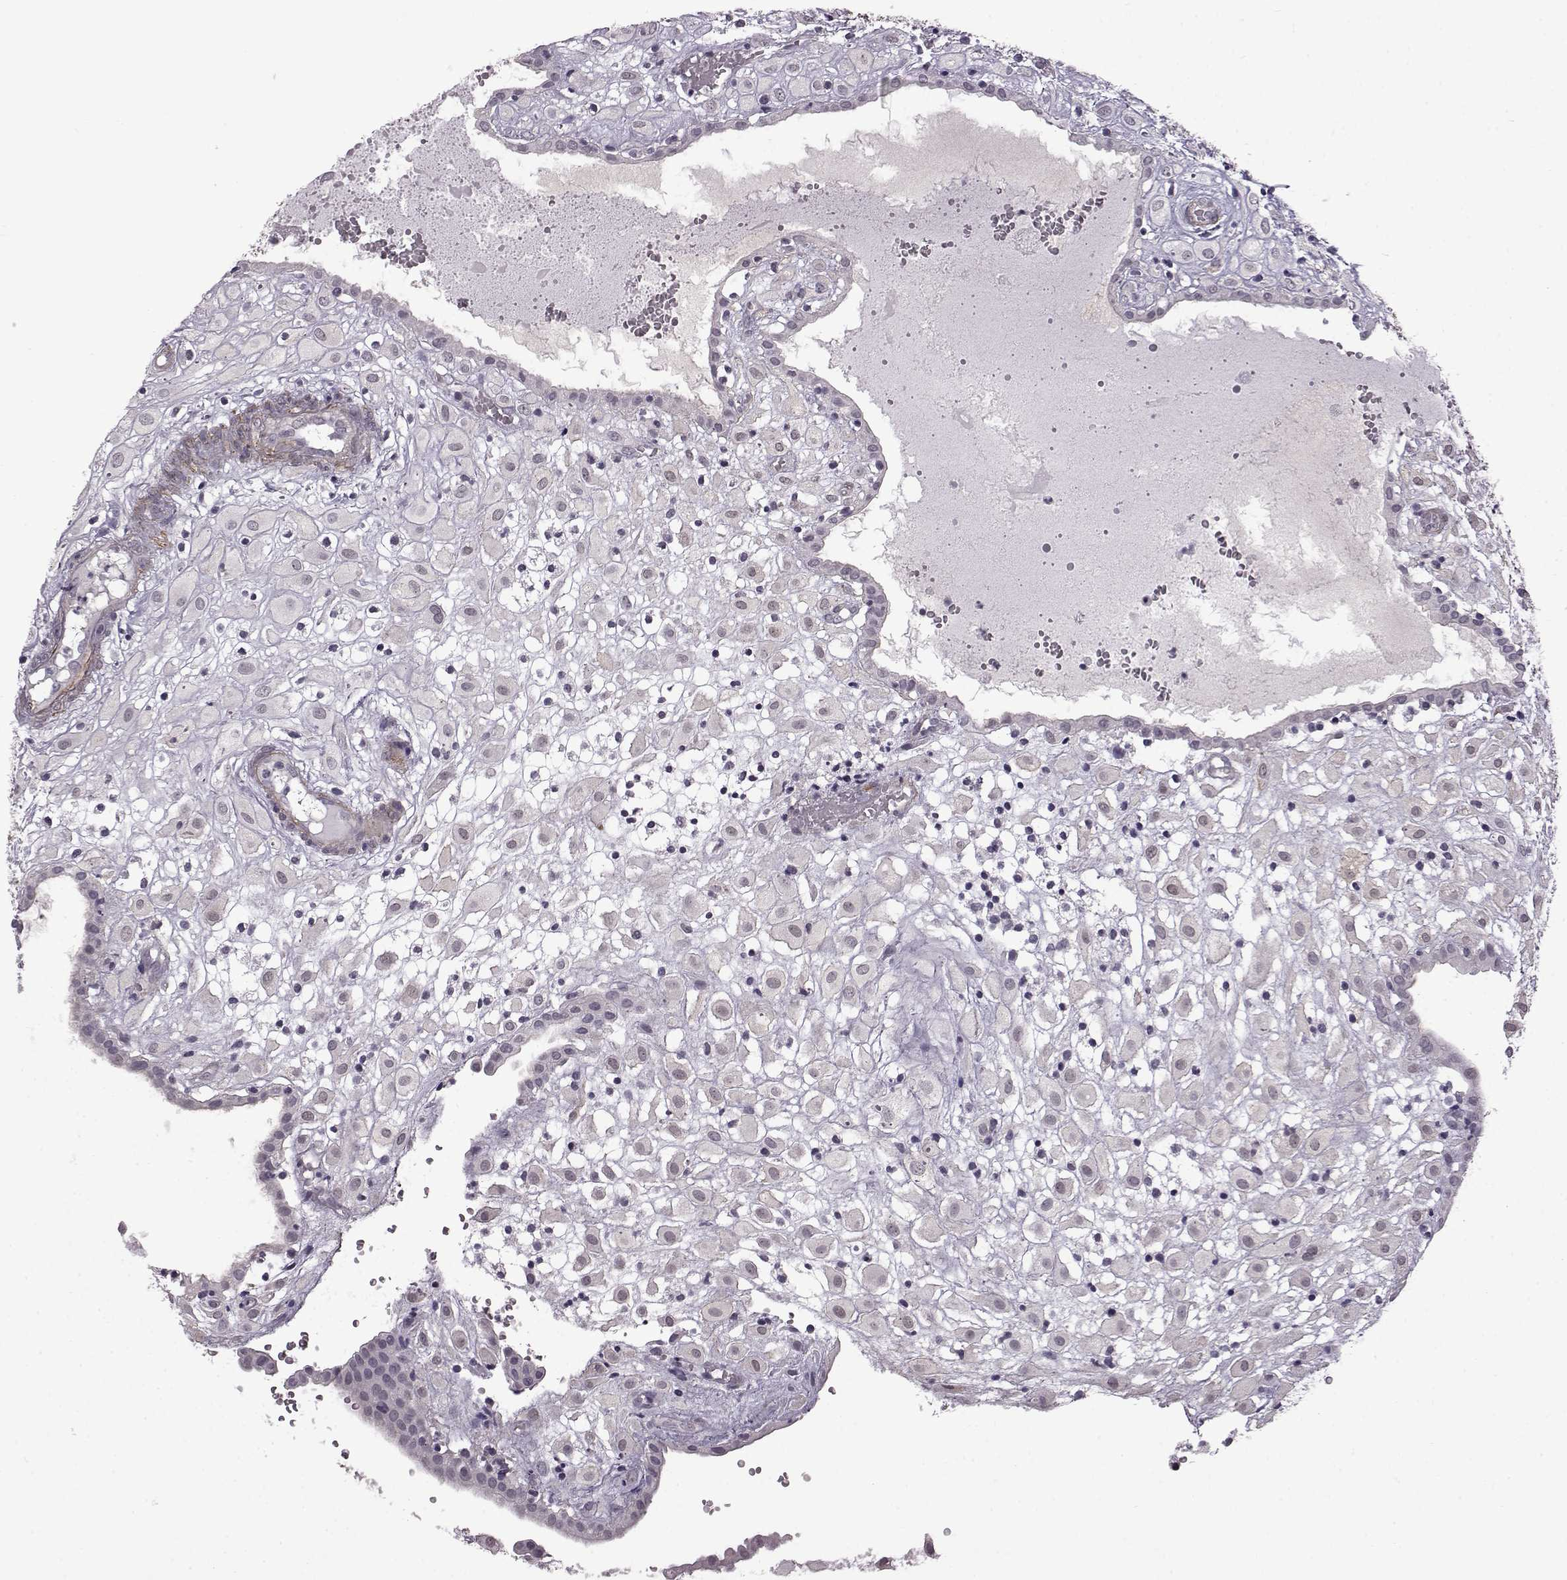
{"staining": {"intensity": "negative", "quantity": "none", "location": "none"}, "tissue": "placenta", "cell_type": "Decidual cells", "image_type": "normal", "snomed": [{"axis": "morphology", "description": "Normal tissue, NOS"}, {"axis": "topography", "description": "Placenta"}], "caption": "An immunohistochemistry image of unremarkable placenta is shown. There is no staining in decidual cells of placenta. (Stains: DAB immunohistochemistry with hematoxylin counter stain, Microscopy: brightfield microscopy at high magnification).", "gene": "SYNPO2", "patient": {"sex": "female", "age": 24}}